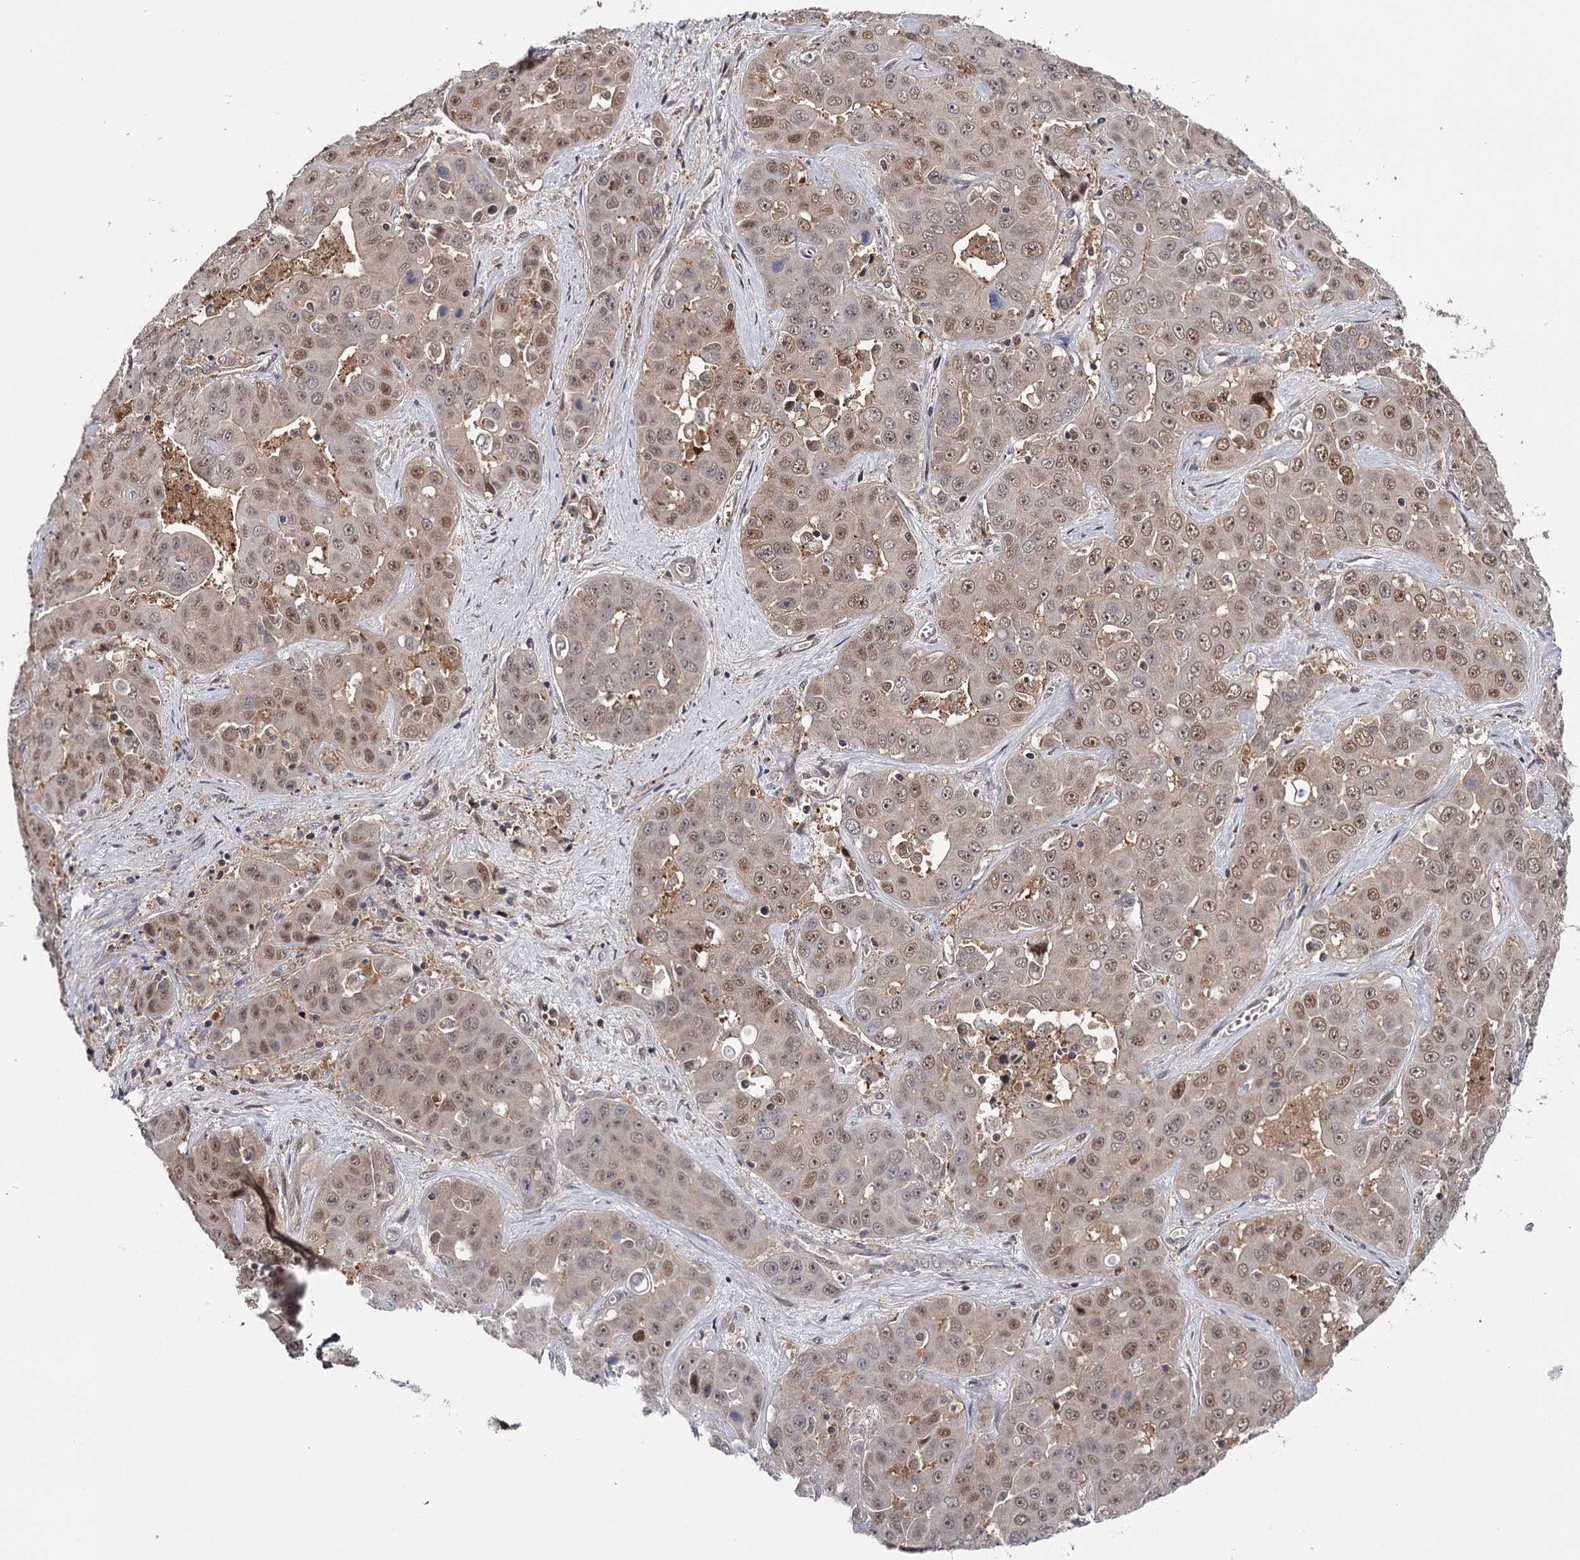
{"staining": {"intensity": "moderate", "quantity": "25%-75%", "location": "nuclear"}, "tissue": "liver cancer", "cell_type": "Tumor cells", "image_type": "cancer", "snomed": [{"axis": "morphology", "description": "Cholangiocarcinoma"}, {"axis": "topography", "description": "Liver"}], "caption": "Immunohistochemistry (IHC) (DAB) staining of human liver cancer (cholangiocarcinoma) shows moderate nuclear protein expression in about 25%-75% of tumor cells. The staining is performed using DAB (3,3'-diaminobenzidine) brown chromogen to label protein expression. The nuclei are counter-stained blue using hematoxylin.", "gene": "GTSF1", "patient": {"sex": "female", "age": 52}}